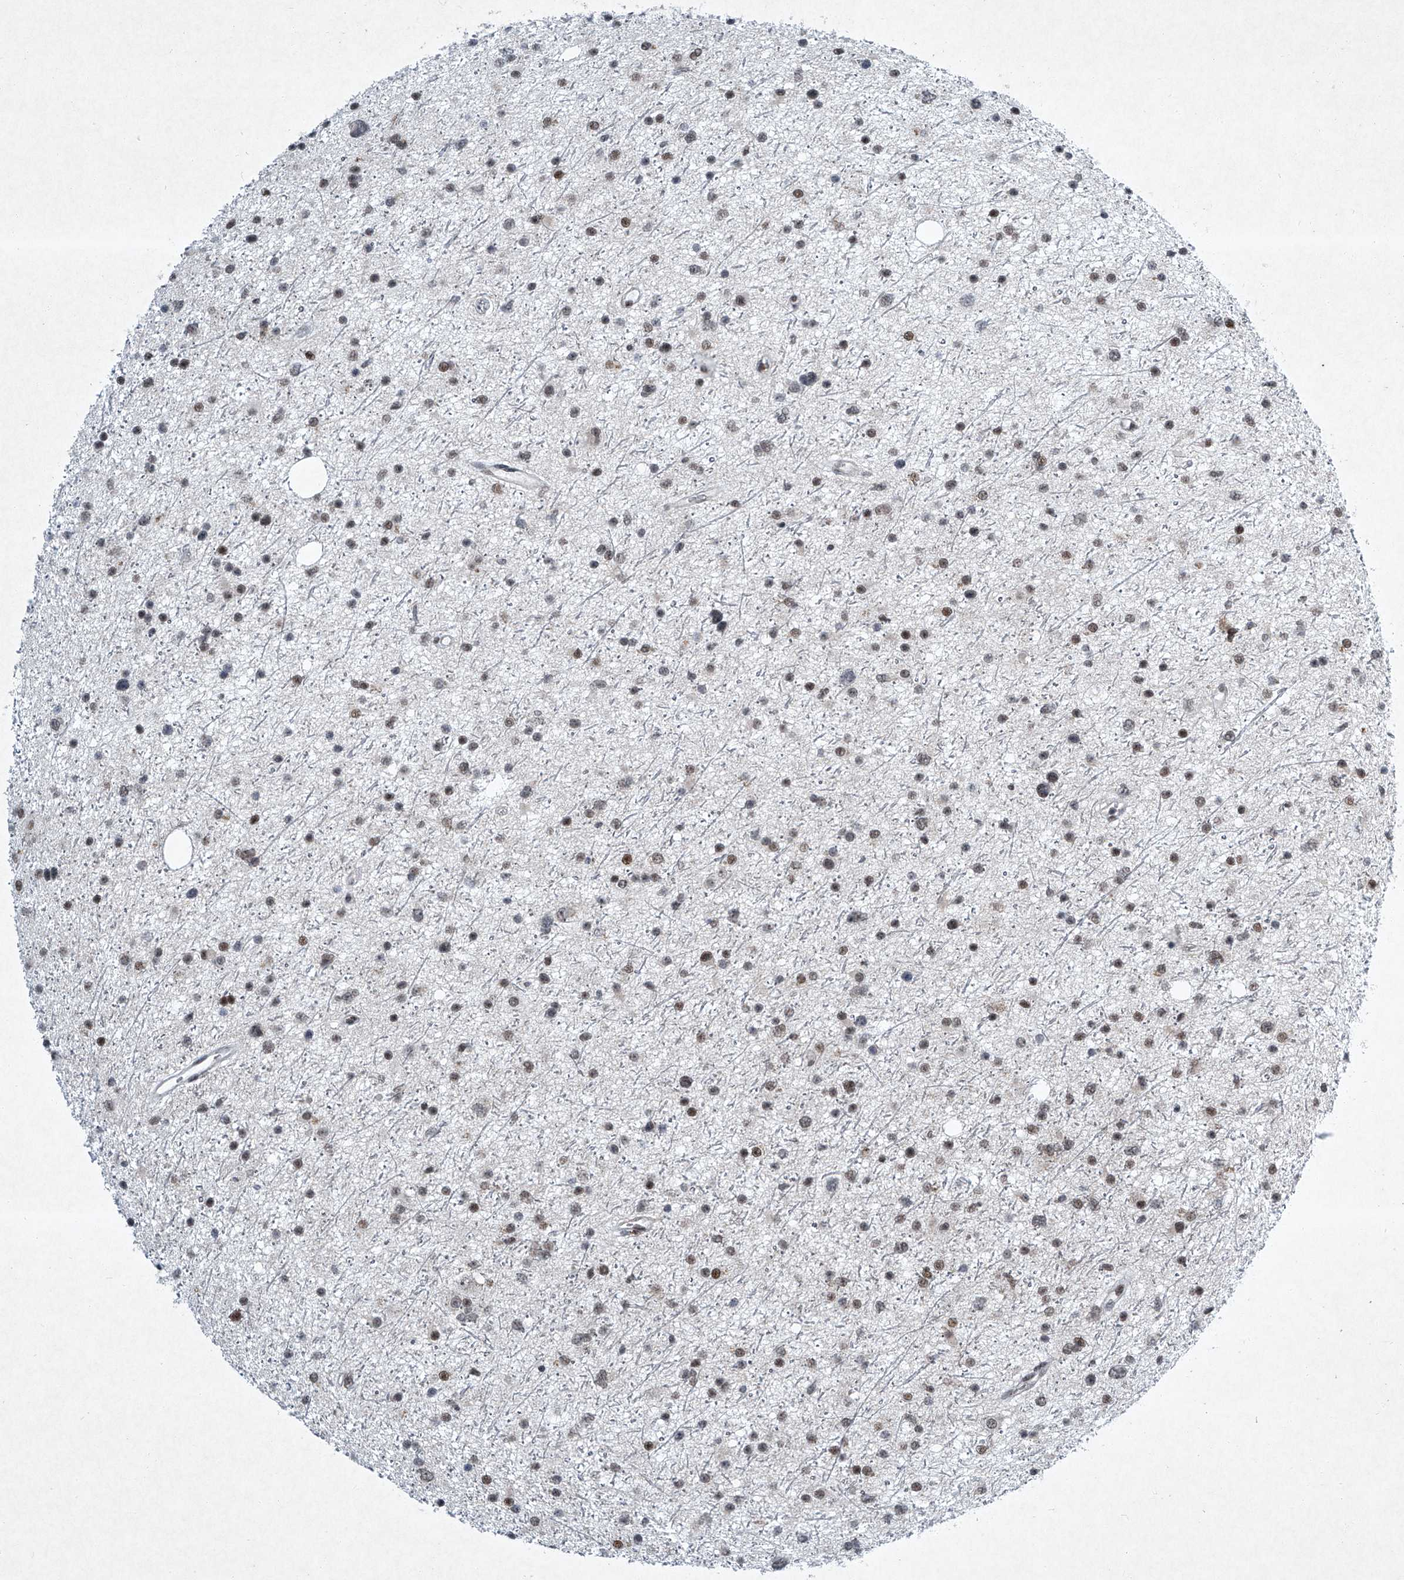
{"staining": {"intensity": "weak", "quantity": "25%-75%", "location": "nuclear"}, "tissue": "glioma", "cell_type": "Tumor cells", "image_type": "cancer", "snomed": [{"axis": "morphology", "description": "Glioma, malignant, Low grade"}, {"axis": "topography", "description": "Cerebral cortex"}], "caption": "The photomicrograph displays immunohistochemical staining of malignant glioma (low-grade). There is weak nuclear positivity is identified in about 25%-75% of tumor cells.", "gene": "TFDP1", "patient": {"sex": "female", "age": 39}}